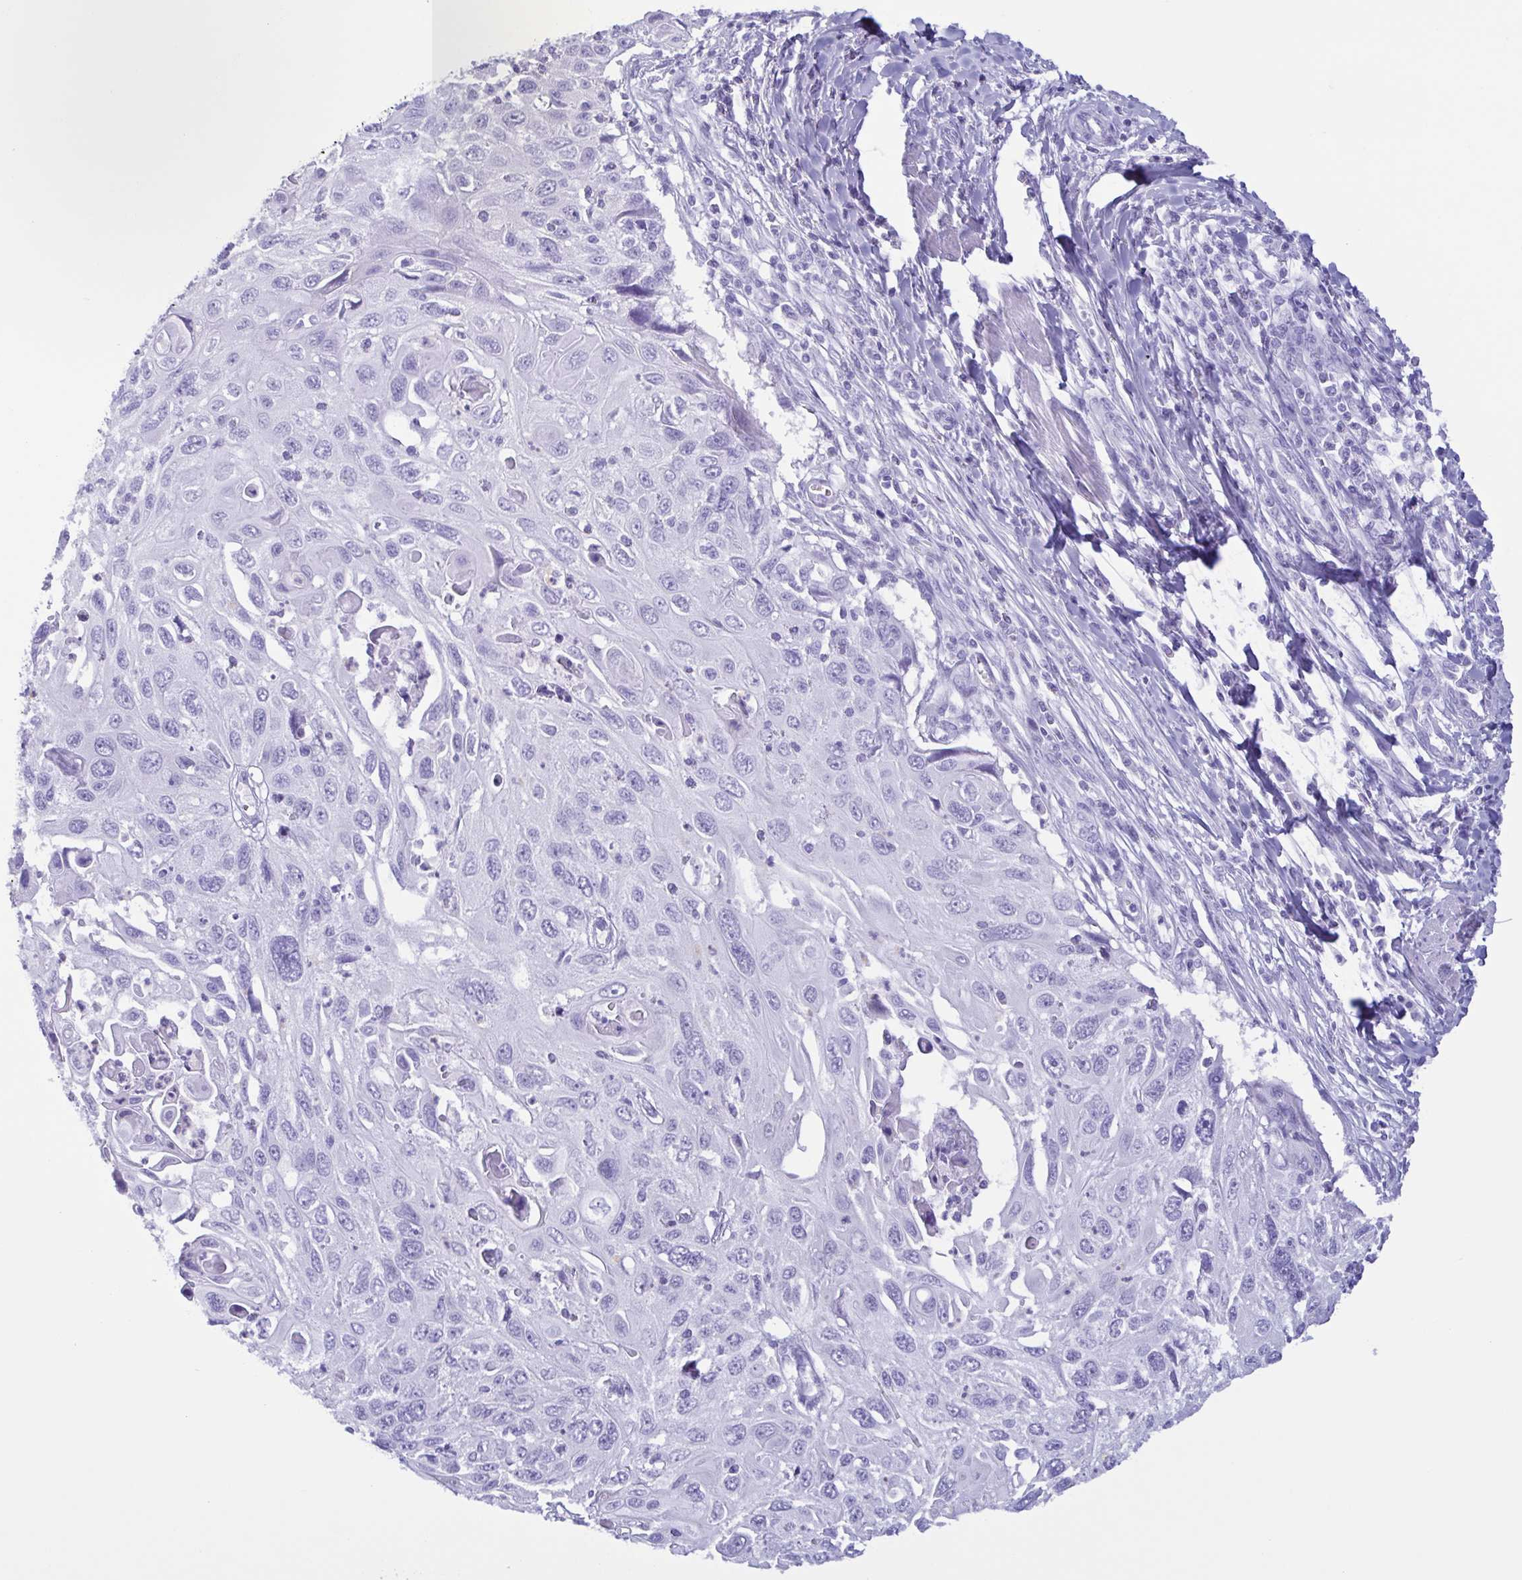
{"staining": {"intensity": "negative", "quantity": "none", "location": "none"}, "tissue": "cervical cancer", "cell_type": "Tumor cells", "image_type": "cancer", "snomed": [{"axis": "morphology", "description": "Squamous cell carcinoma, NOS"}, {"axis": "topography", "description": "Cervix"}], "caption": "Cervical cancer stained for a protein using immunohistochemistry (IHC) reveals no positivity tumor cells.", "gene": "LTF", "patient": {"sex": "female", "age": 70}}